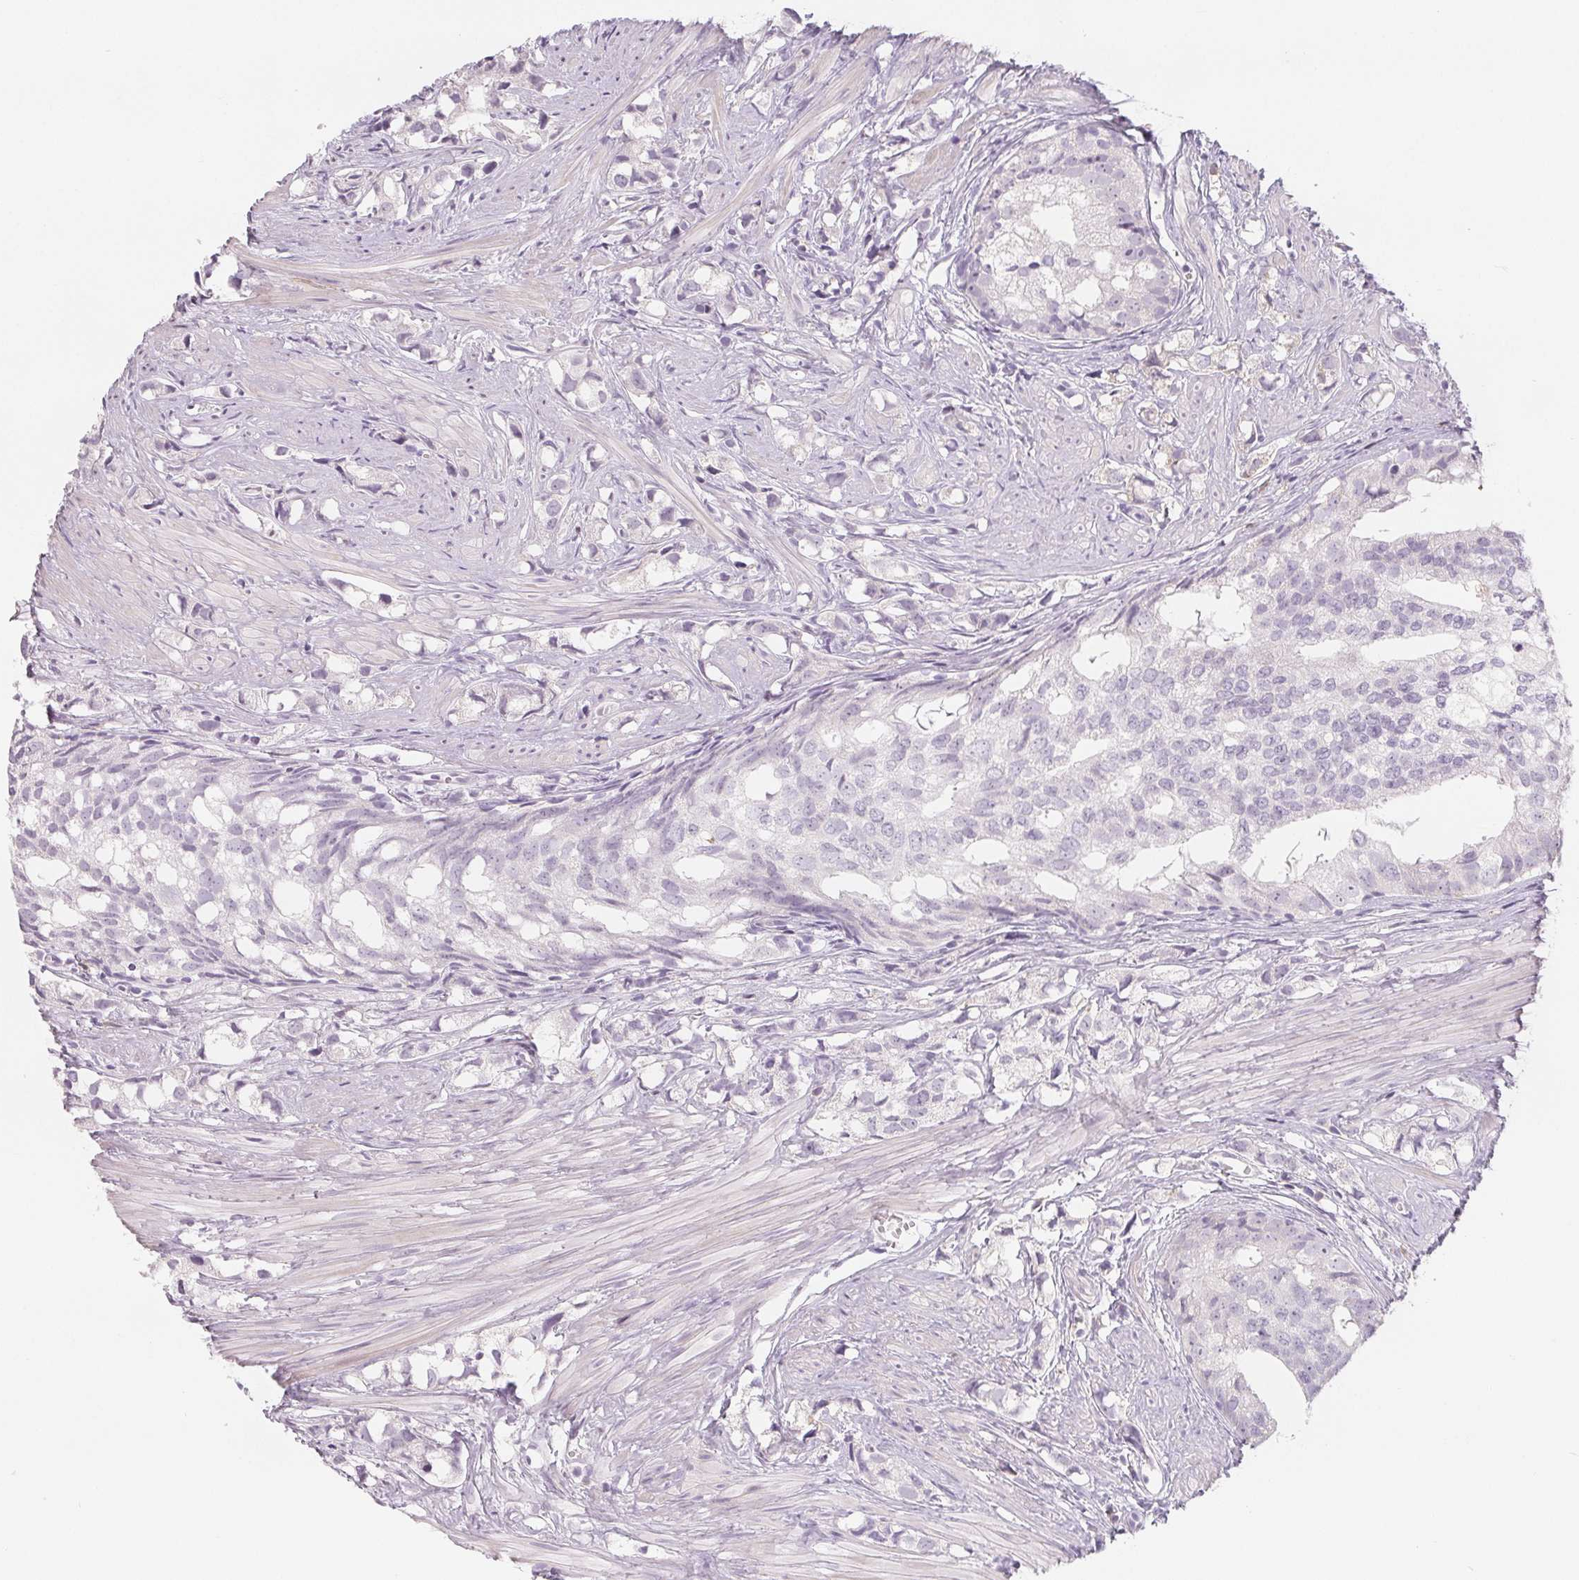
{"staining": {"intensity": "negative", "quantity": "none", "location": "none"}, "tissue": "prostate cancer", "cell_type": "Tumor cells", "image_type": "cancer", "snomed": [{"axis": "morphology", "description": "Adenocarcinoma, High grade"}, {"axis": "topography", "description": "Prostate"}], "caption": "A micrograph of prostate cancer stained for a protein reveals no brown staining in tumor cells. The staining is performed using DAB brown chromogen with nuclei counter-stained in using hematoxylin.", "gene": "CD69", "patient": {"sex": "male", "age": 58}}